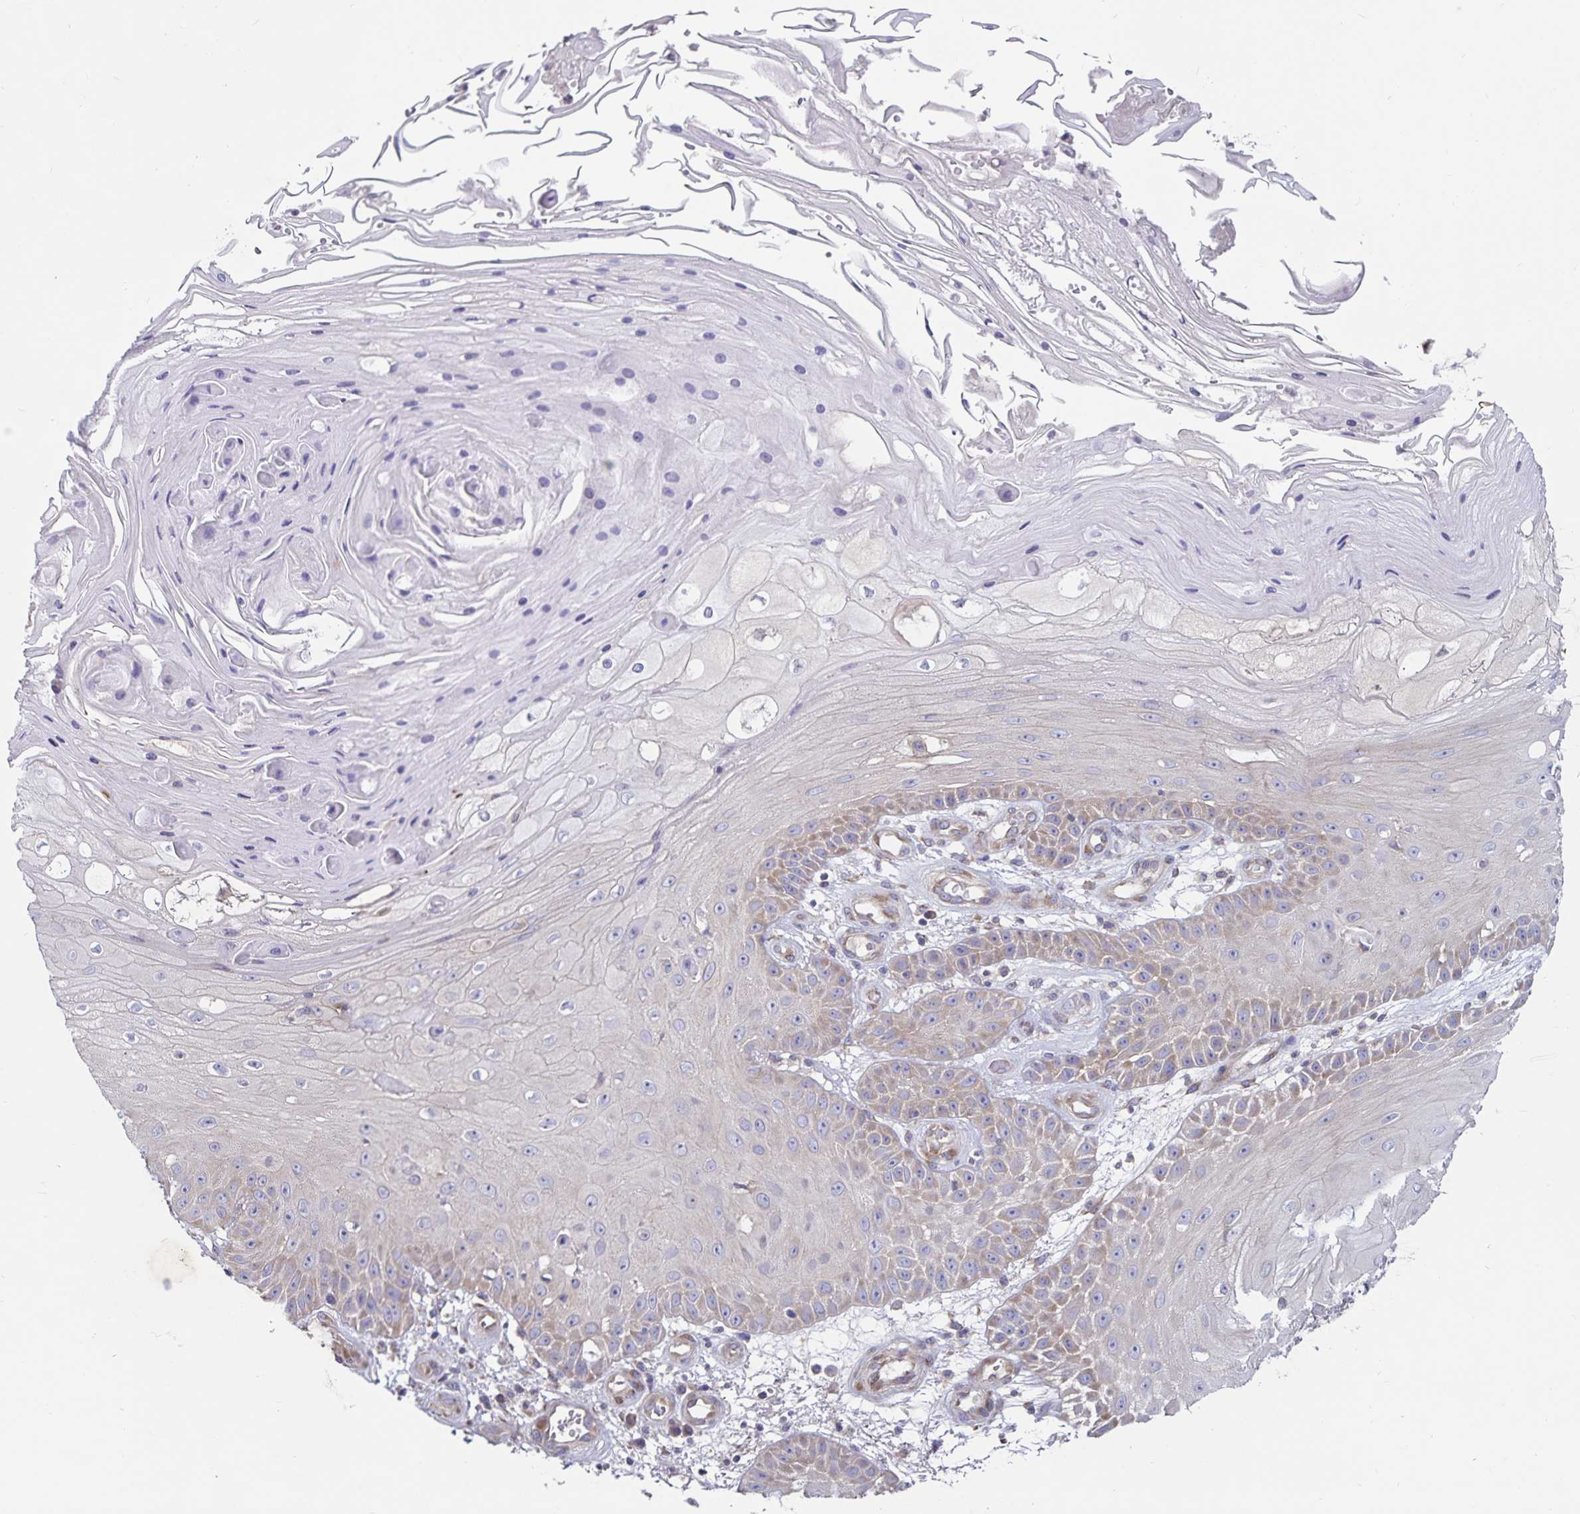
{"staining": {"intensity": "weak", "quantity": "25%-75%", "location": "cytoplasmic/membranous"}, "tissue": "skin cancer", "cell_type": "Tumor cells", "image_type": "cancer", "snomed": [{"axis": "morphology", "description": "Squamous cell carcinoma, NOS"}, {"axis": "topography", "description": "Skin"}], "caption": "Squamous cell carcinoma (skin) stained with DAB (3,3'-diaminobenzidine) IHC shows low levels of weak cytoplasmic/membranous expression in approximately 25%-75% of tumor cells. The staining is performed using DAB brown chromogen to label protein expression. The nuclei are counter-stained blue using hematoxylin.", "gene": "FAM120A", "patient": {"sex": "male", "age": 70}}